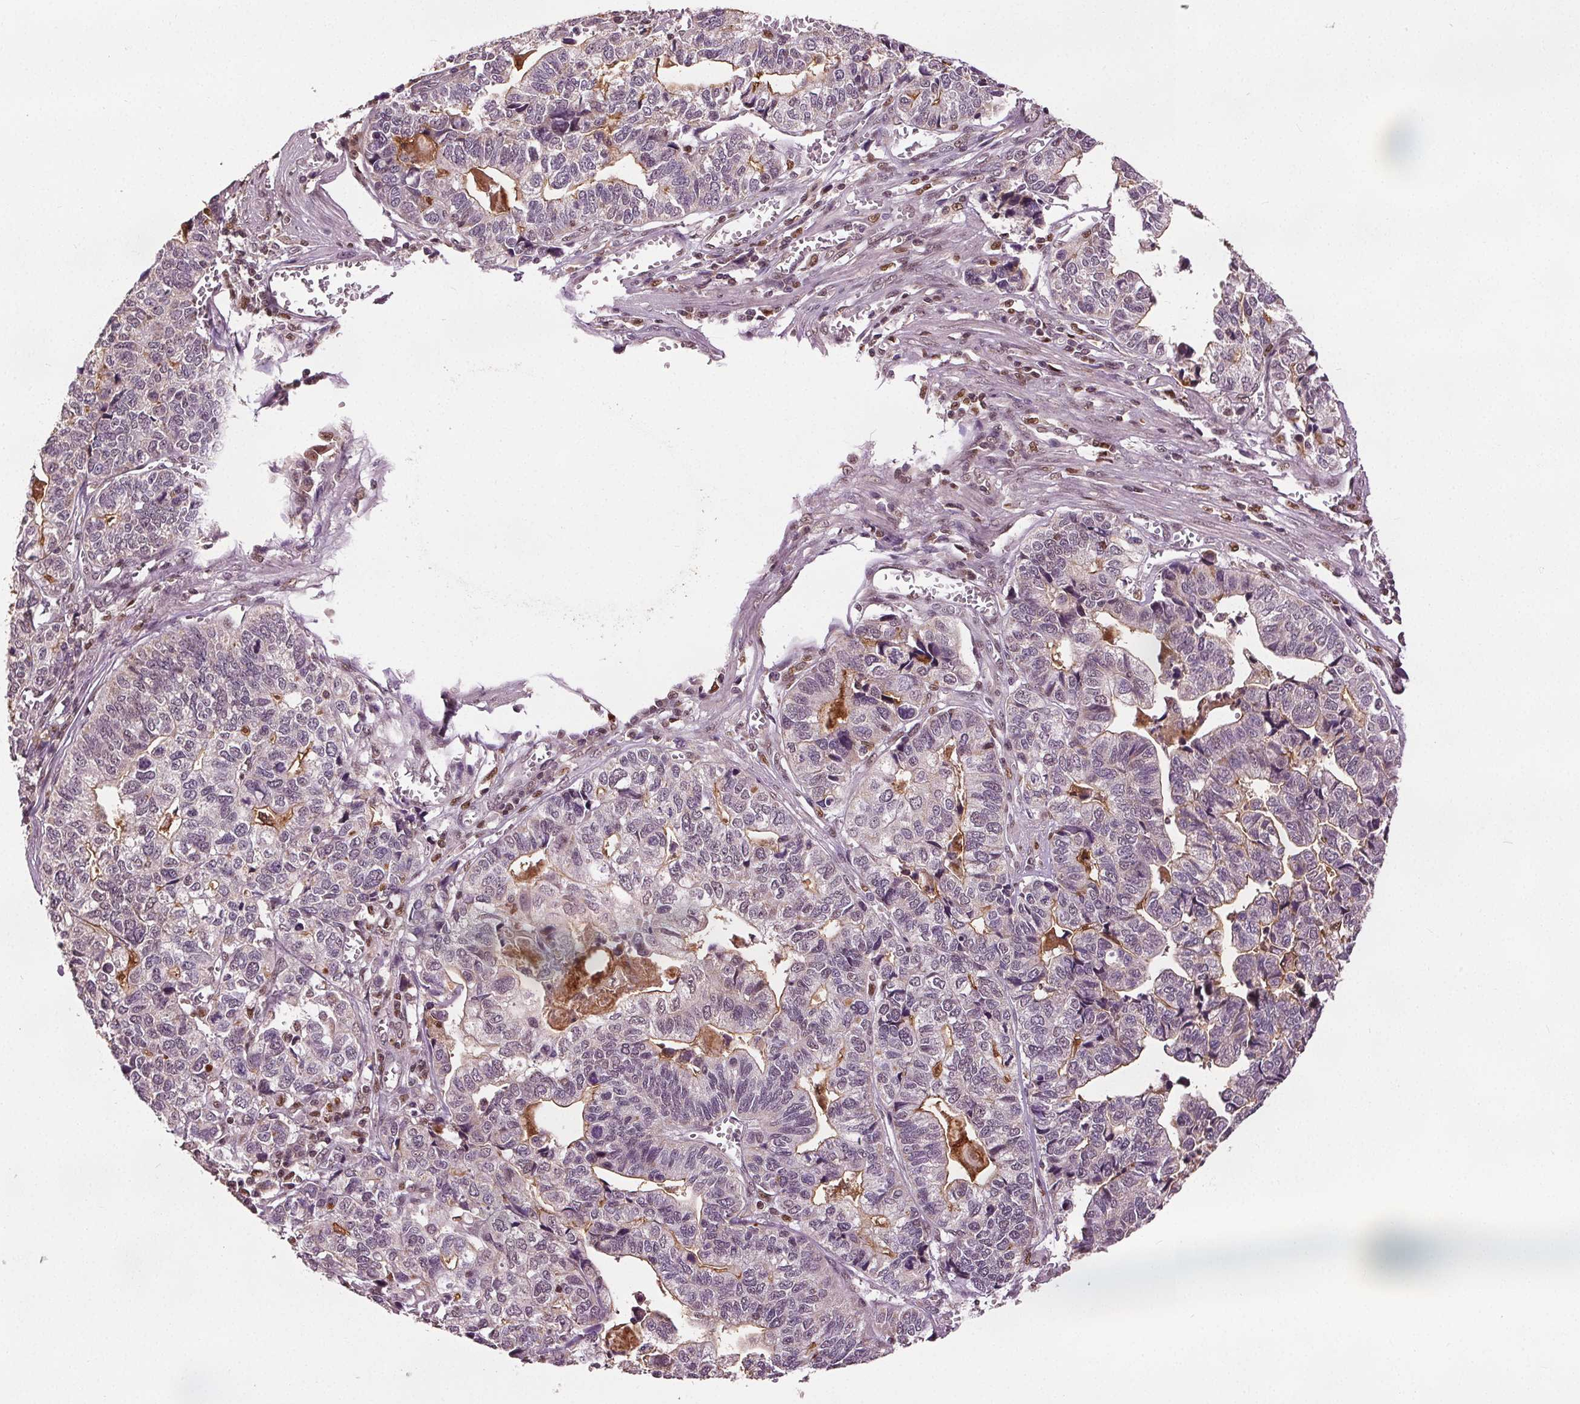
{"staining": {"intensity": "moderate", "quantity": "<25%", "location": "cytoplasmic/membranous"}, "tissue": "stomach cancer", "cell_type": "Tumor cells", "image_type": "cancer", "snomed": [{"axis": "morphology", "description": "Adenocarcinoma, NOS"}, {"axis": "topography", "description": "Stomach, upper"}], "caption": "Immunohistochemistry image of stomach cancer stained for a protein (brown), which reveals low levels of moderate cytoplasmic/membranous staining in about <25% of tumor cells.", "gene": "DDX11", "patient": {"sex": "female", "age": 67}}